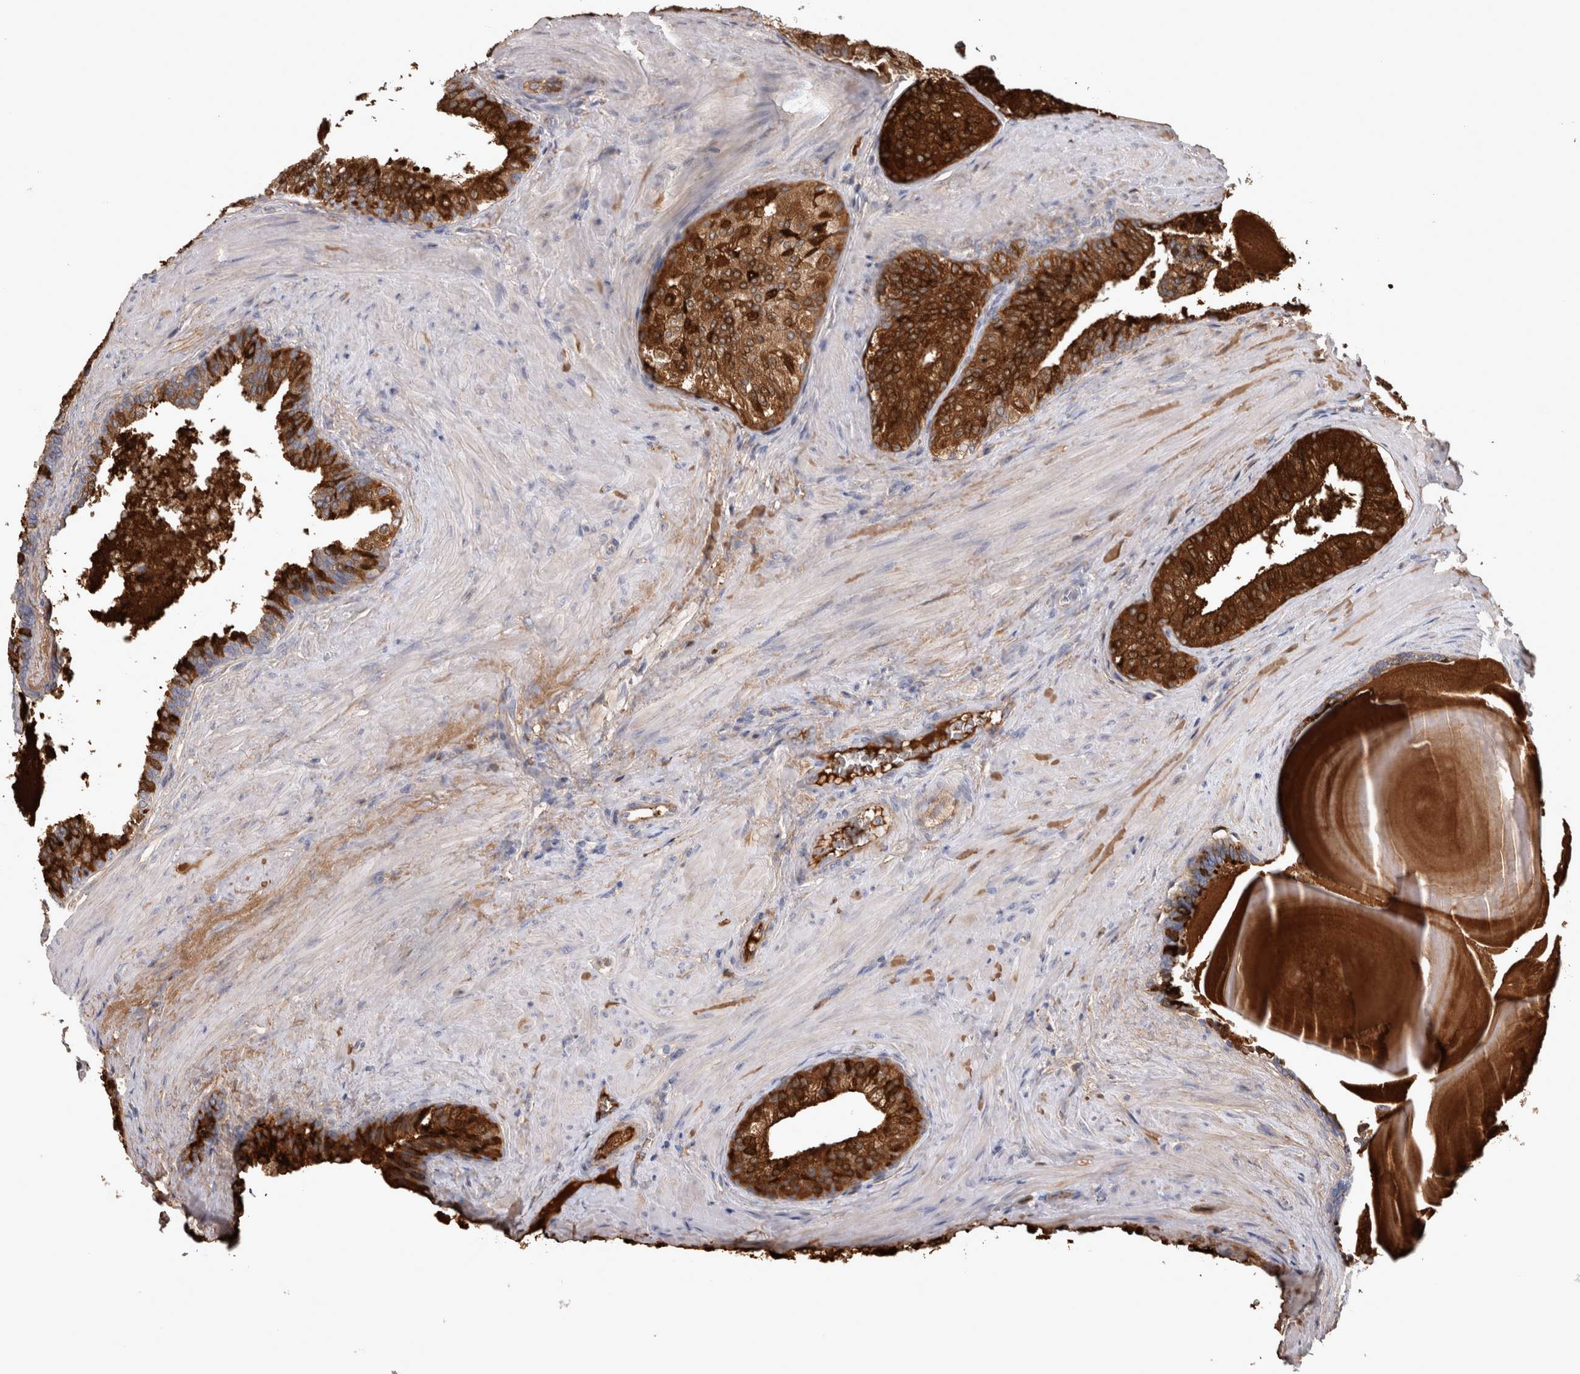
{"staining": {"intensity": "strong", "quantity": ">75%", "location": "cytoplasmic/membranous"}, "tissue": "prostate cancer", "cell_type": "Tumor cells", "image_type": "cancer", "snomed": [{"axis": "morphology", "description": "Adenocarcinoma, Low grade"}, {"axis": "topography", "description": "Prostate"}], "caption": "Human prostate cancer (adenocarcinoma (low-grade)) stained with a protein marker shows strong staining in tumor cells.", "gene": "MSMB", "patient": {"sex": "male", "age": 60}}